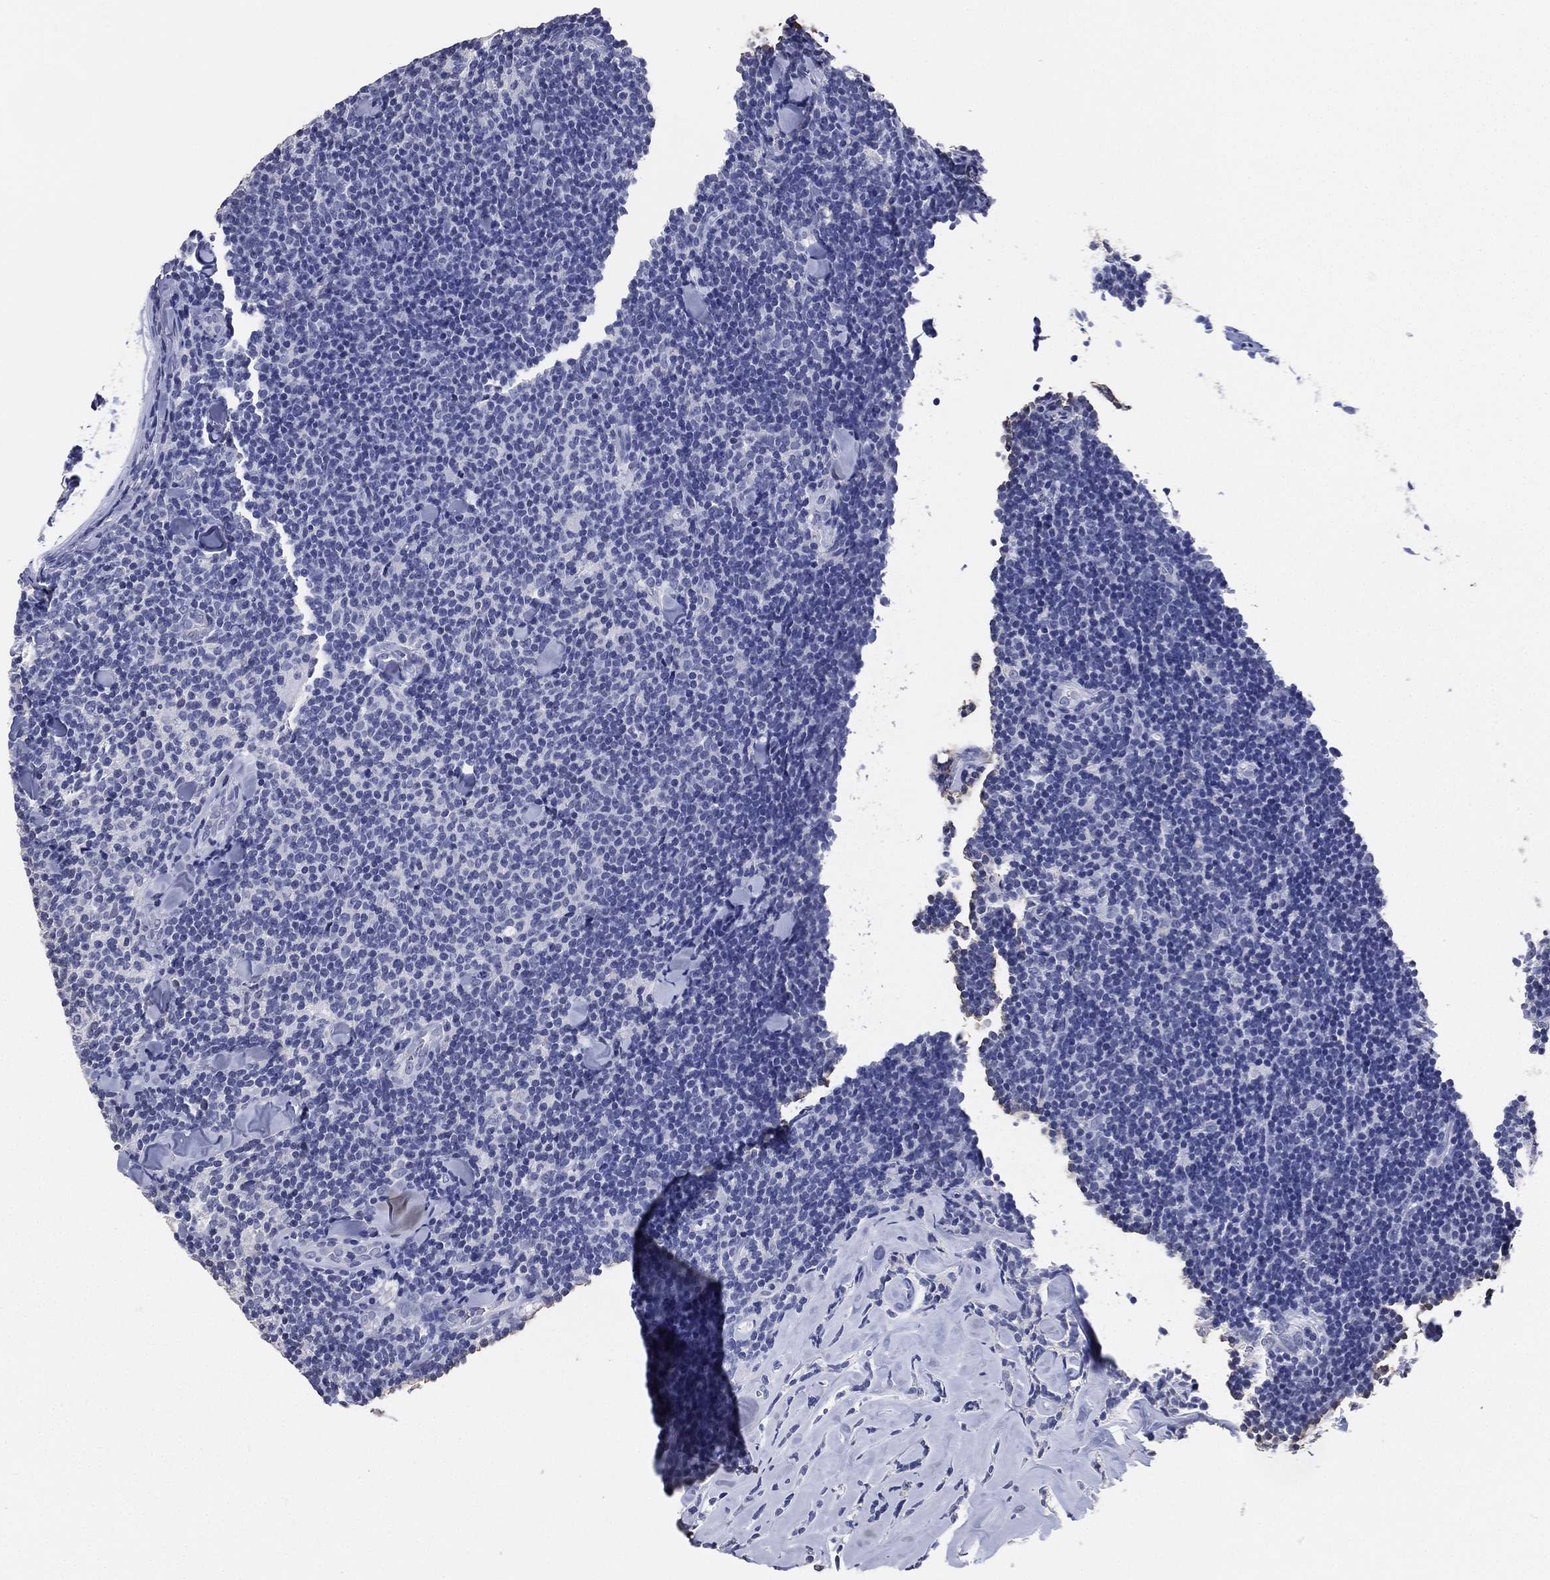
{"staining": {"intensity": "negative", "quantity": "none", "location": "none"}, "tissue": "lymphoma", "cell_type": "Tumor cells", "image_type": "cancer", "snomed": [{"axis": "morphology", "description": "Malignant lymphoma, non-Hodgkin's type, Low grade"}, {"axis": "topography", "description": "Lymph node"}], "caption": "A high-resolution histopathology image shows IHC staining of low-grade malignant lymphoma, non-Hodgkin's type, which reveals no significant positivity in tumor cells. The staining was performed using DAB to visualize the protein expression in brown, while the nuclei were stained in blue with hematoxylin (Magnification: 20x).", "gene": "IYD", "patient": {"sex": "female", "age": 56}}